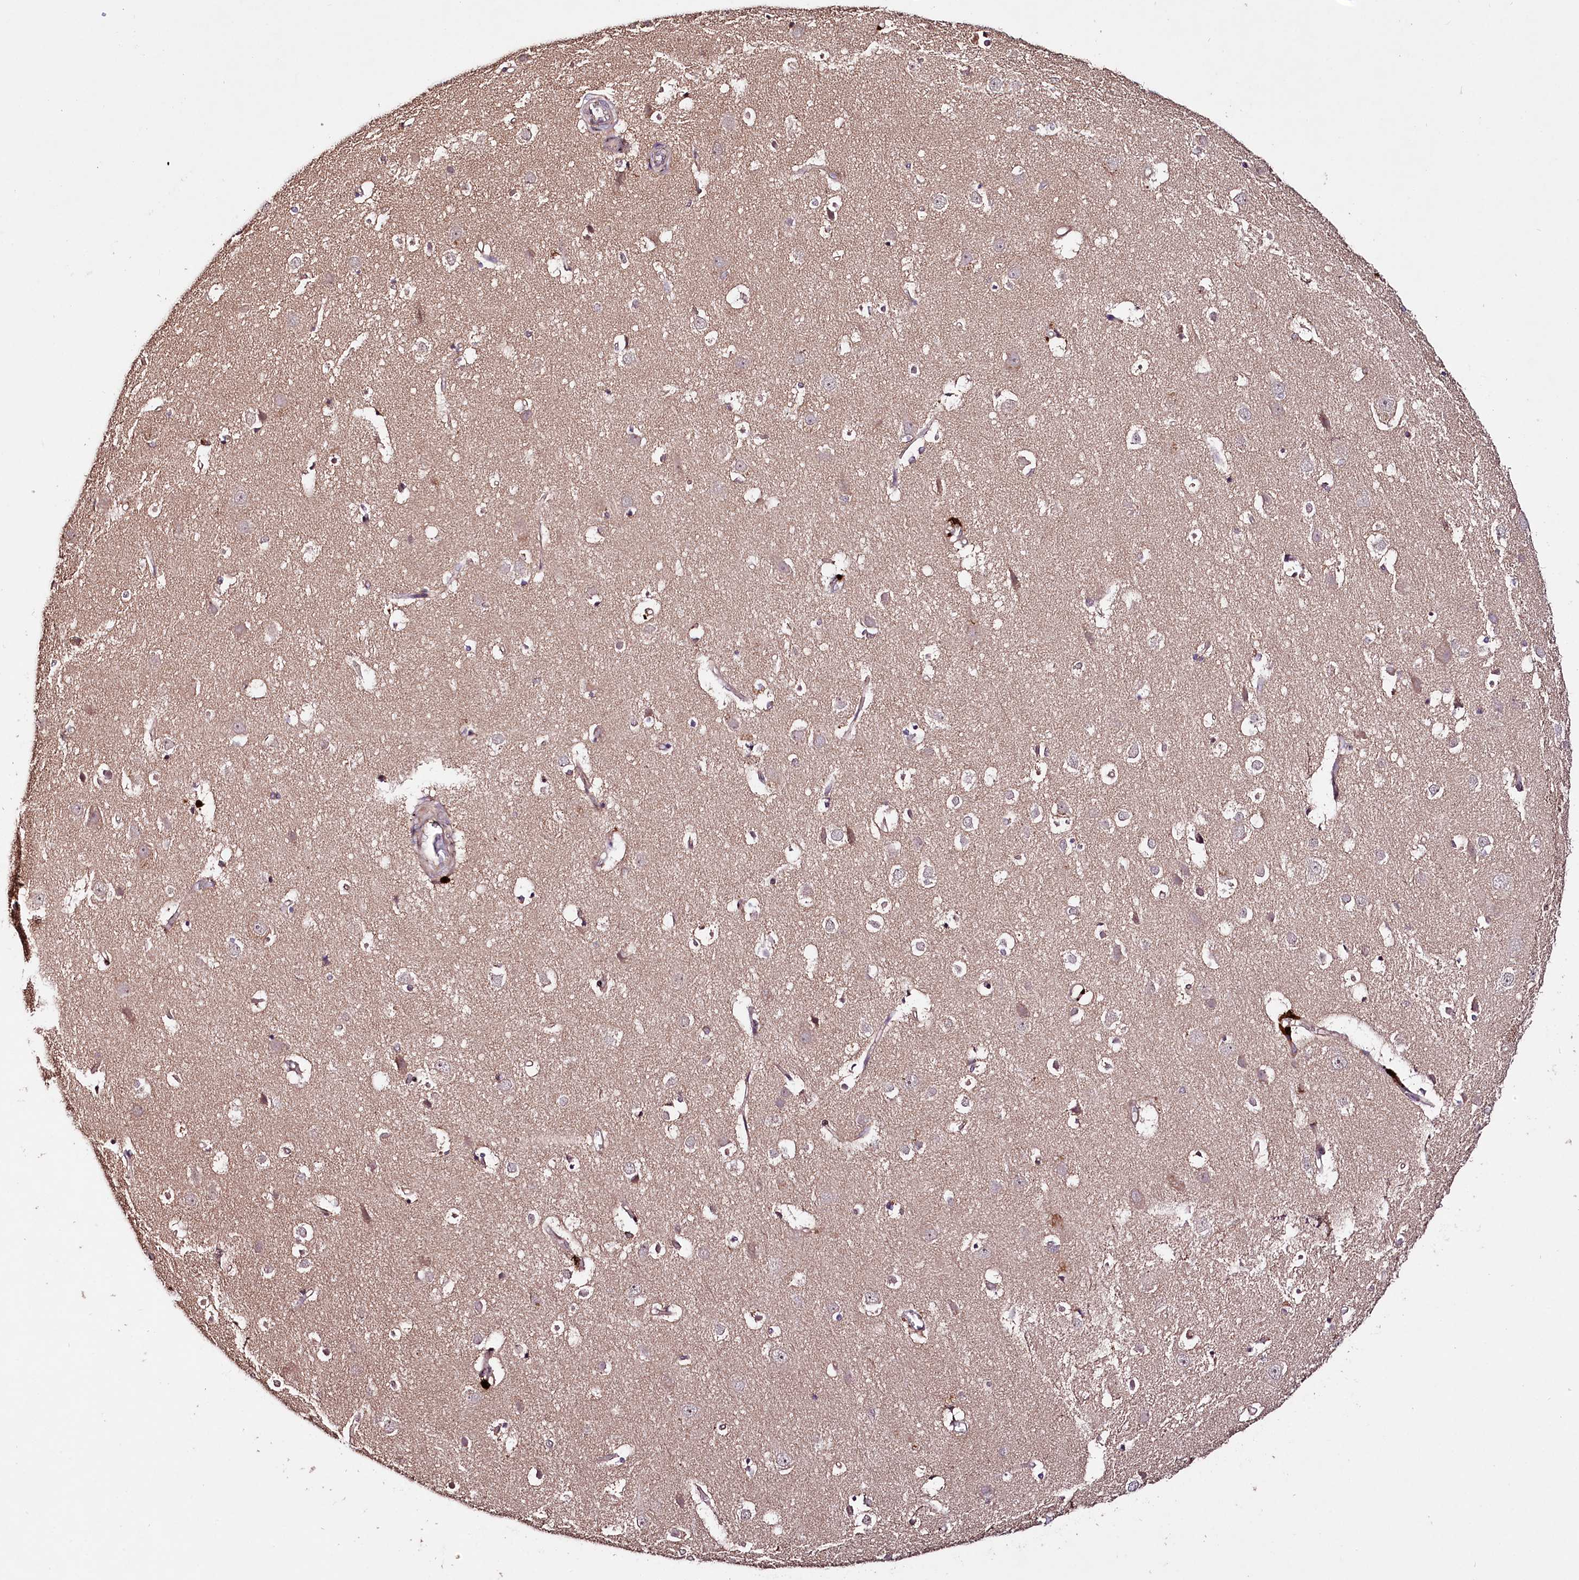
{"staining": {"intensity": "weak", "quantity": ">75%", "location": "cytoplasmic/membranous"}, "tissue": "cerebral cortex", "cell_type": "Endothelial cells", "image_type": "normal", "snomed": [{"axis": "morphology", "description": "Normal tissue, NOS"}, {"axis": "topography", "description": "Cerebral cortex"}], "caption": "Immunohistochemistry histopathology image of benign cerebral cortex: cerebral cortex stained using IHC exhibits low levels of weak protein expression localized specifically in the cytoplasmic/membranous of endothelial cells, appearing as a cytoplasmic/membranous brown color.", "gene": "TNPO3", "patient": {"sex": "male", "age": 54}}